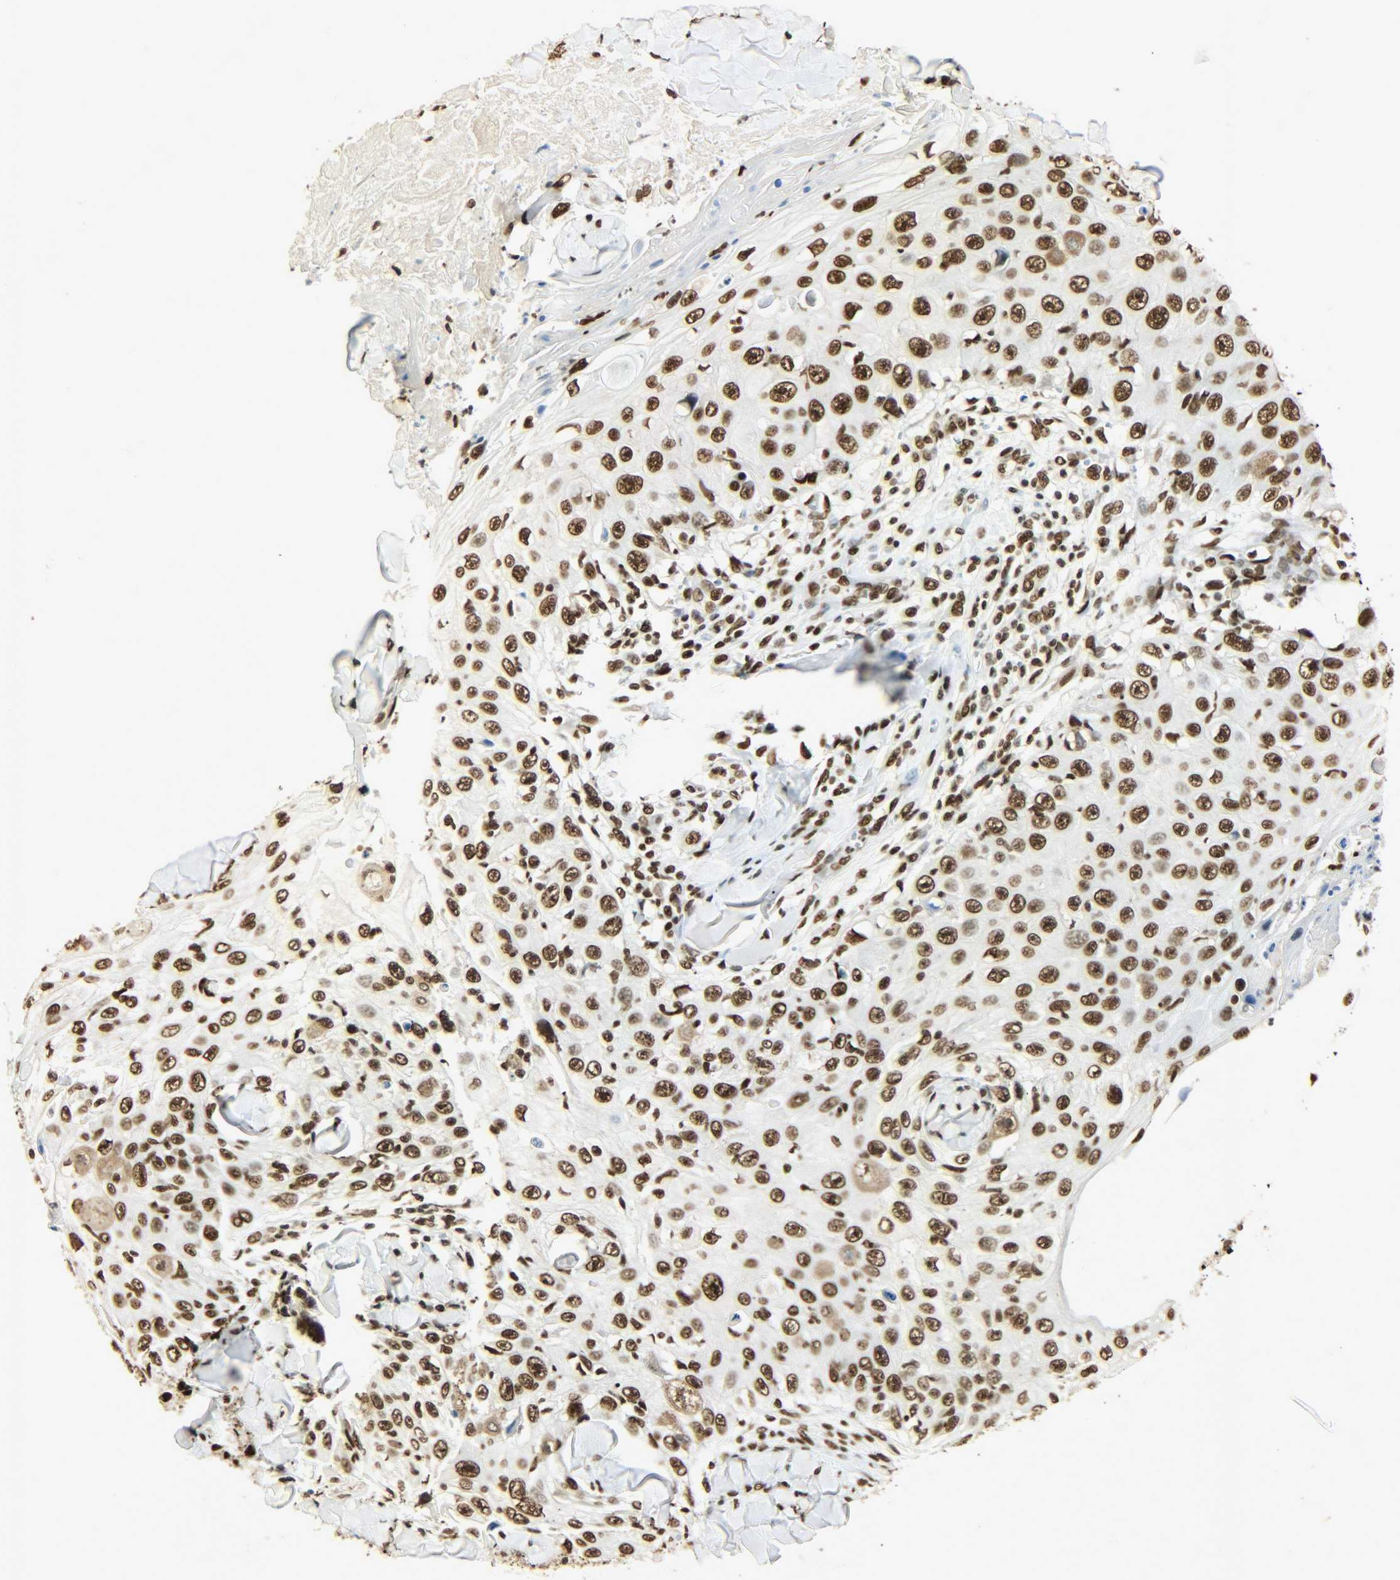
{"staining": {"intensity": "strong", "quantity": ">75%", "location": "nuclear"}, "tissue": "skin cancer", "cell_type": "Tumor cells", "image_type": "cancer", "snomed": [{"axis": "morphology", "description": "Squamous cell carcinoma, NOS"}, {"axis": "topography", "description": "Skin"}], "caption": "High-magnification brightfield microscopy of skin cancer (squamous cell carcinoma) stained with DAB (3,3'-diaminobenzidine) (brown) and counterstained with hematoxylin (blue). tumor cells exhibit strong nuclear expression is seen in approximately>75% of cells.", "gene": "KHDRBS1", "patient": {"sex": "male", "age": 86}}